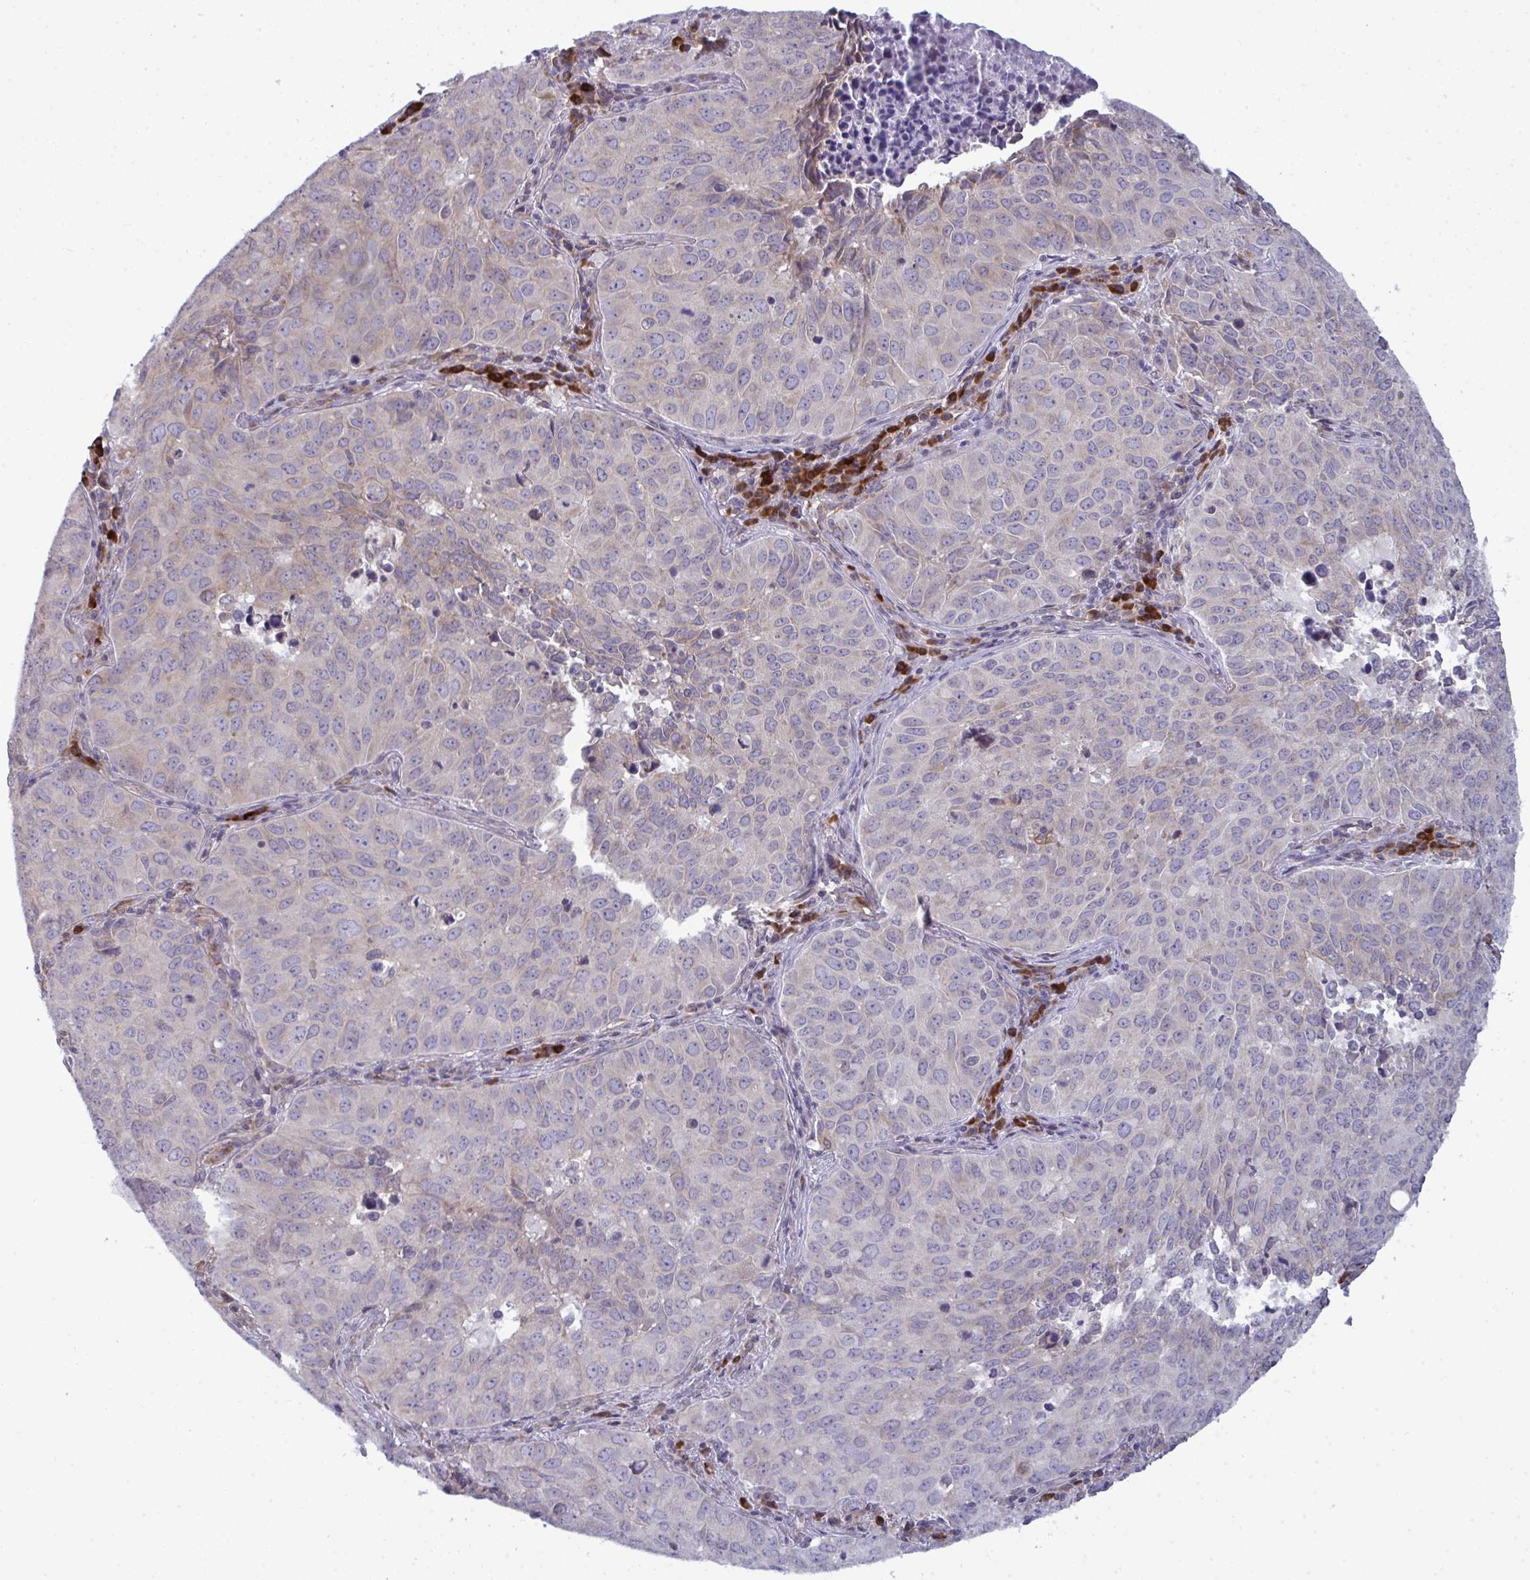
{"staining": {"intensity": "weak", "quantity": "<25%", "location": "cytoplasmic/membranous"}, "tissue": "lung cancer", "cell_type": "Tumor cells", "image_type": "cancer", "snomed": [{"axis": "morphology", "description": "Adenocarcinoma, NOS"}, {"axis": "topography", "description": "Lung"}], "caption": "This is an immunohistochemistry micrograph of lung cancer (adenocarcinoma). There is no positivity in tumor cells.", "gene": "LYSMD4", "patient": {"sex": "female", "age": 50}}